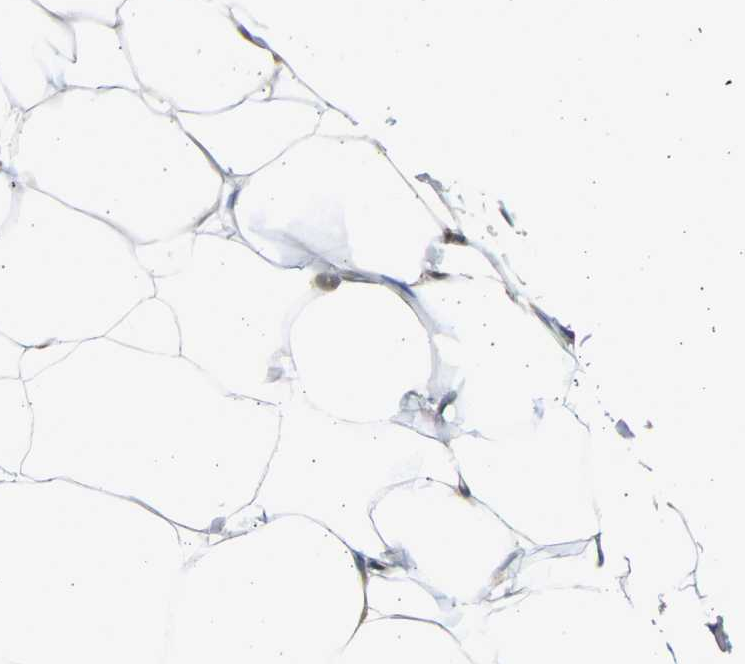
{"staining": {"intensity": "weak", "quantity": "25%-75%", "location": "cytoplasmic/membranous"}, "tissue": "adipose tissue", "cell_type": "Adipocytes", "image_type": "normal", "snomed": [{"axis": "morphology", "description": "Normal tissue, NOS"}, {"axis": "topography", "description": "Breast"}, {"axis": "topography", "description": "Adipose tissue"}], "caption": "IHC (DAB (3,3'-diaminobenzidine)) staining of benign adipose tissue exhibits weak cytoplasmic/membranous protein staining in approximately 25%-75% of adipocytes. (Stains: DAB (3,3'-diaminobenzidine) in brown, nuclei in blue, Microscopy: brightfield microscopy at high magnification).", "gene": "B4GALT6", "patient": {"sex": "female", "age": 25}}